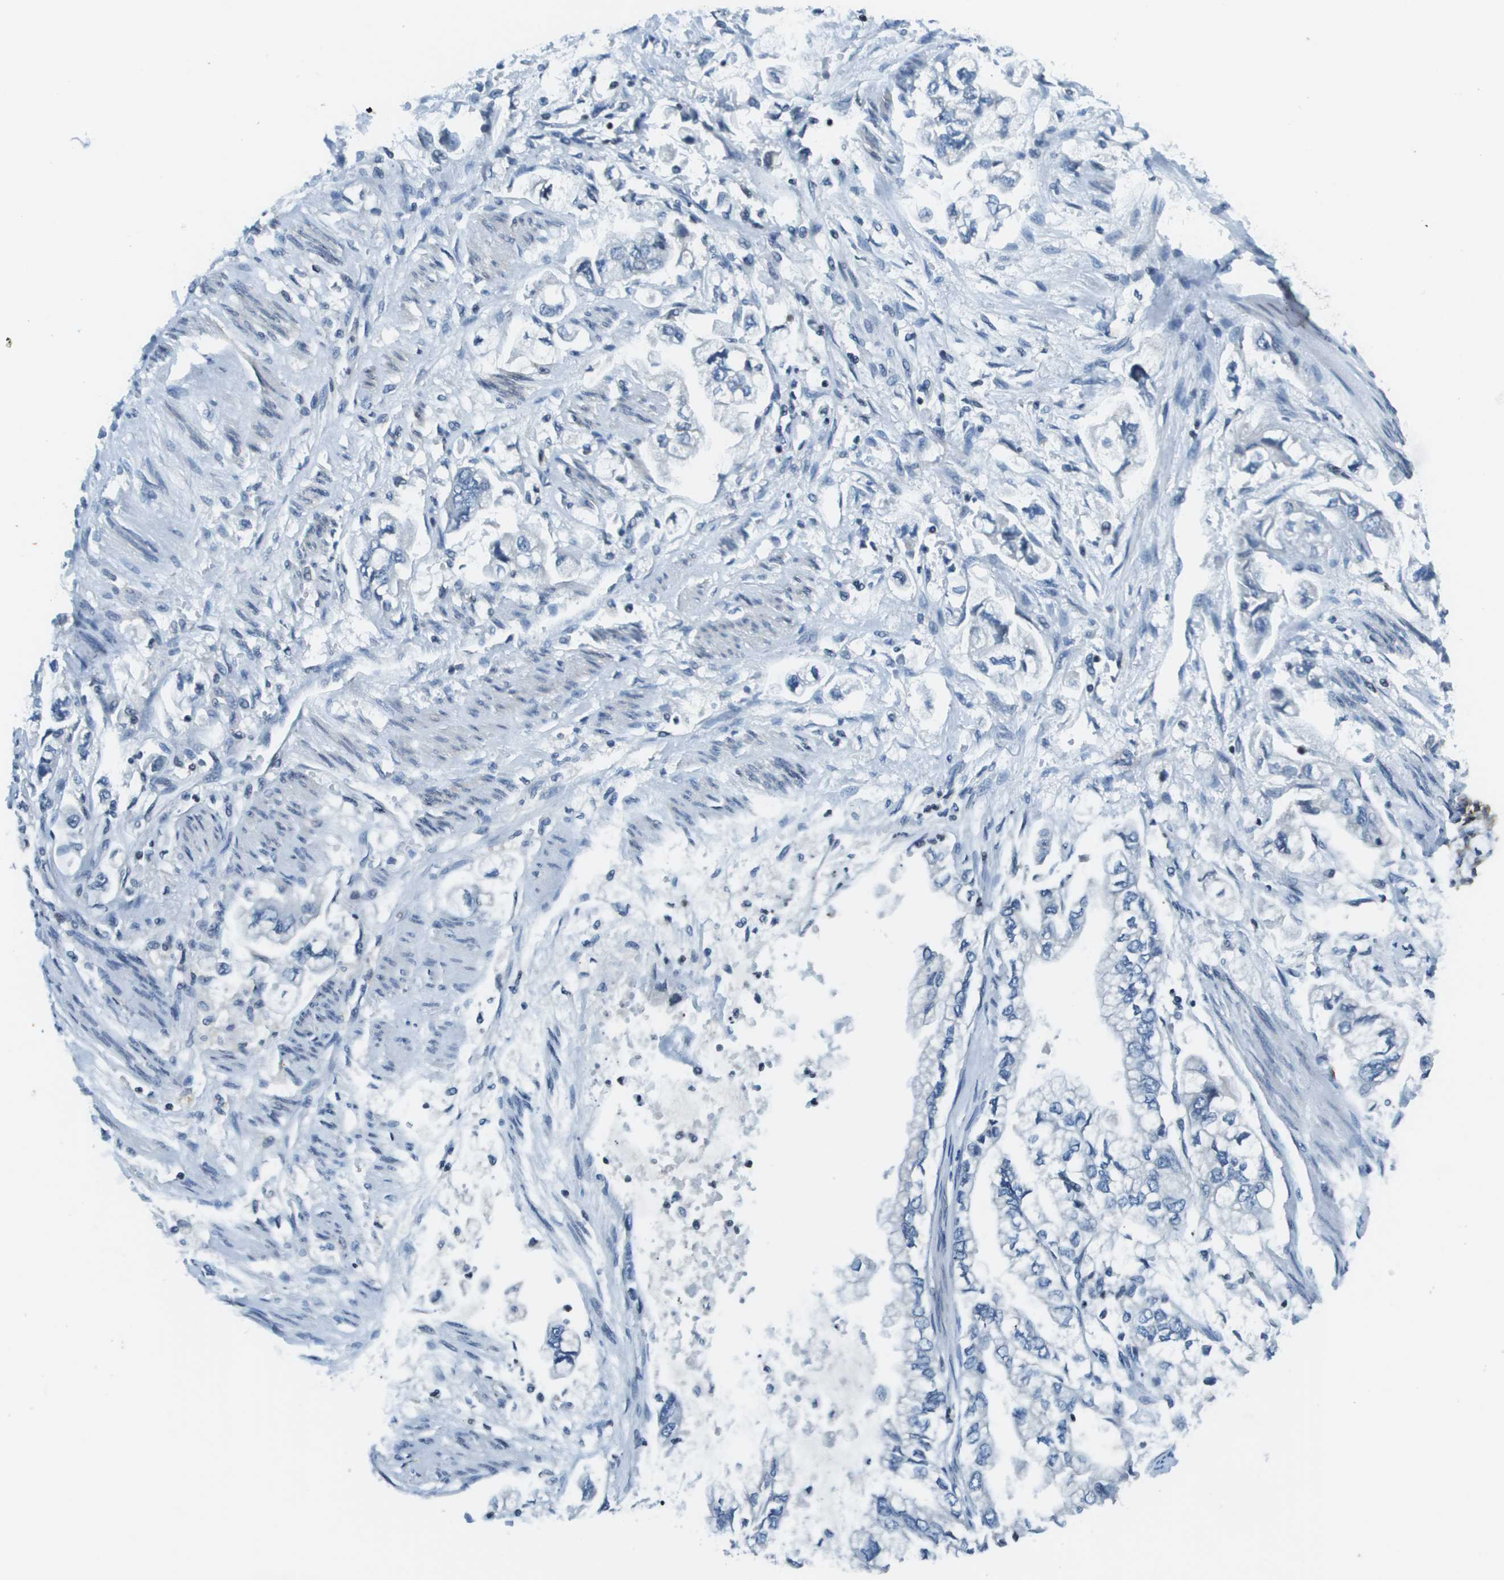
{"staining": {"intensity": "negative", "quantity": "none", "location": "none"}, "tissue": "stomach cancer", "cell_type": "Tumor cells", "image_type": "cancer", "snomed": [{"axis": "morphology", "description": "Normal tissue, NOS"}, {"axis": "morphology", "description": "Adenocarcinoma, NOS"}, {"axis": "topography", "description": "Stomach"}], "caption": "A histopathology image of human stomach cancer is negative for staining in tumor cells. Nuclei are stained in blue.", "gene": "ESYT1", "patient": {"sex": "male", "age": 62}}